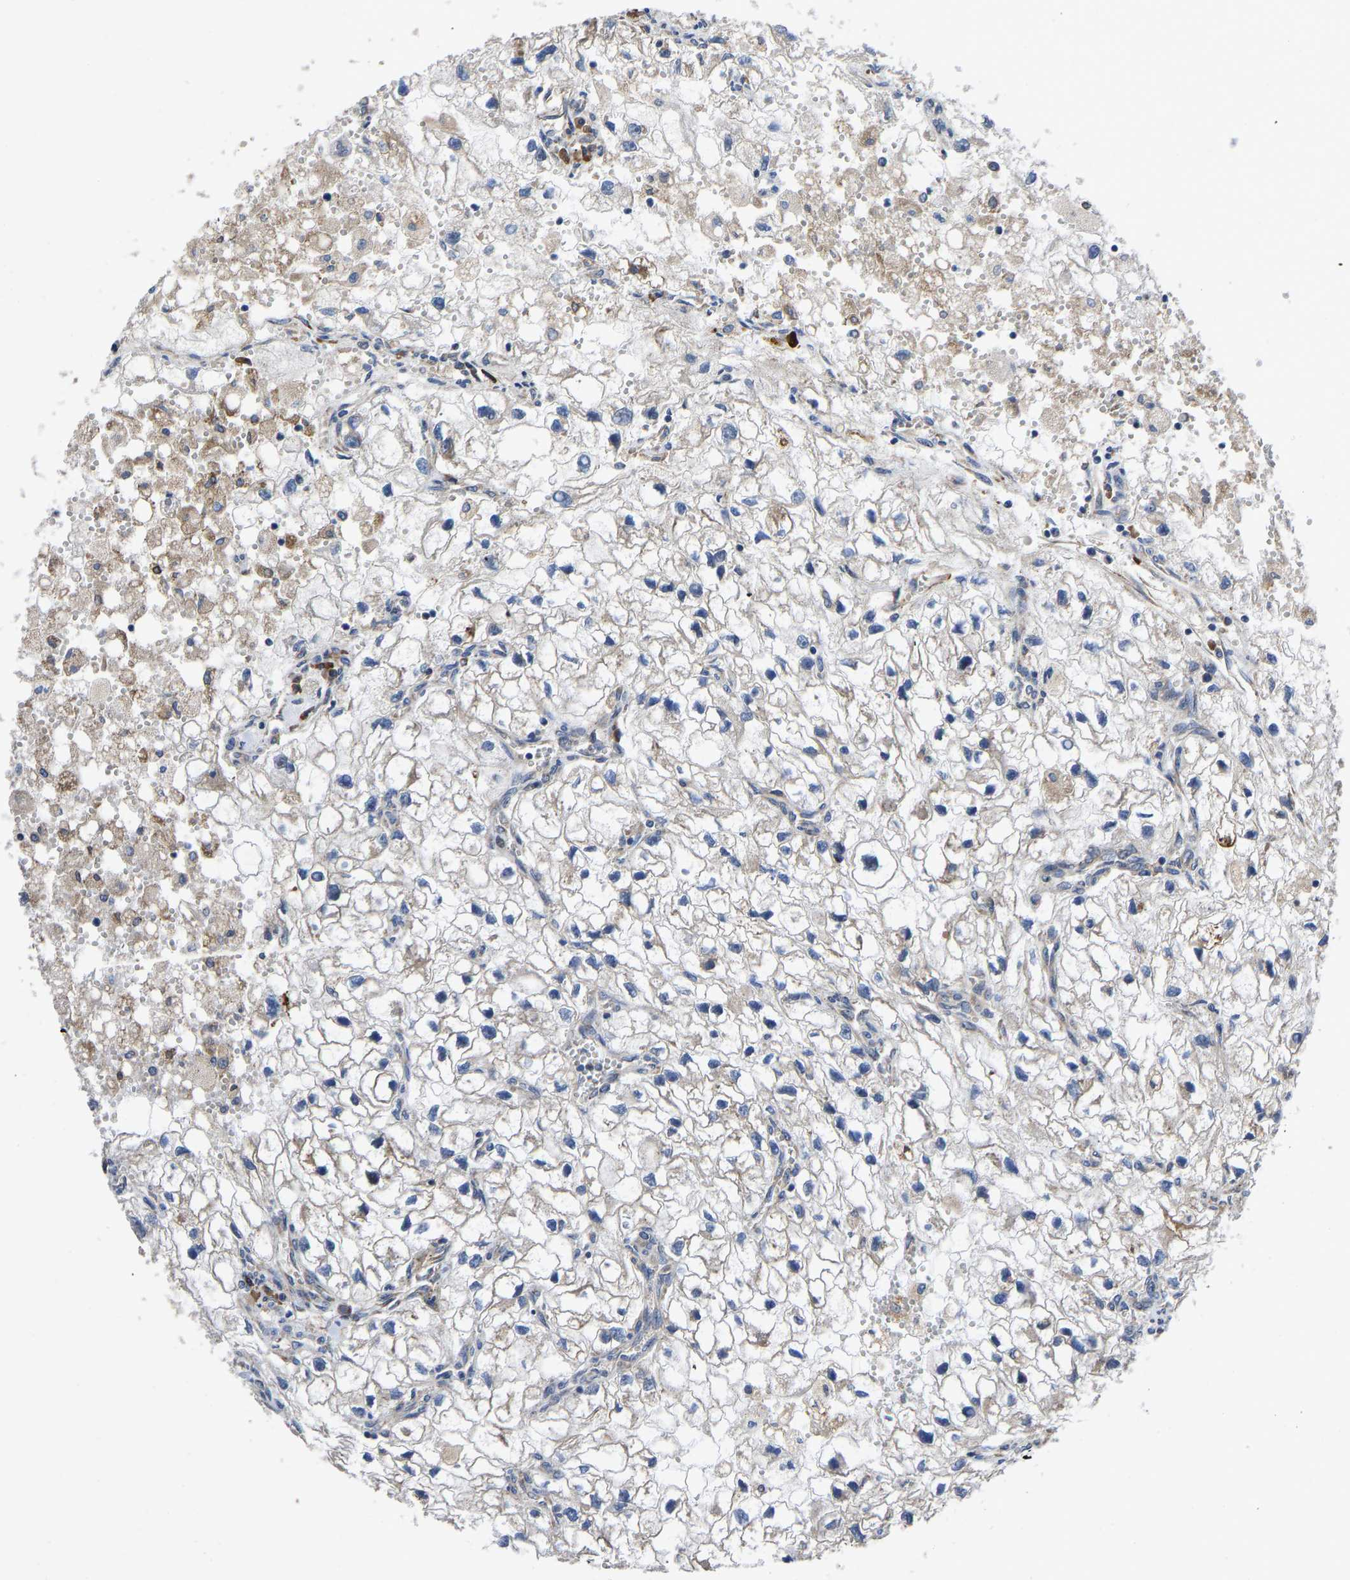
{"staining": {"intensity": "weak", "quantity": "<25%", "location": "cytoplasmic/membranous"}, "tissue": "renal cancer", "cell_type": "Tumor cells", "image_type": "cancer", "snomed": [{"axis": "morphology", "description": "Adenocarcinoma, NOS"}, {"axis": "topography", "description": "Kidney"}], "caption": "Immunohistochemistry (IHC) micrograph of neoplastic tissue: human renal cancer stained with DAB exhibits no significant protein expression in tumor cells. (Brightfield microscopy of DAB (3,3'-diaminobenzidine) immunohistochemistry at high magnification).", "gene": "TMEM38B", "patient": {"sex": "female", "age": 70}}